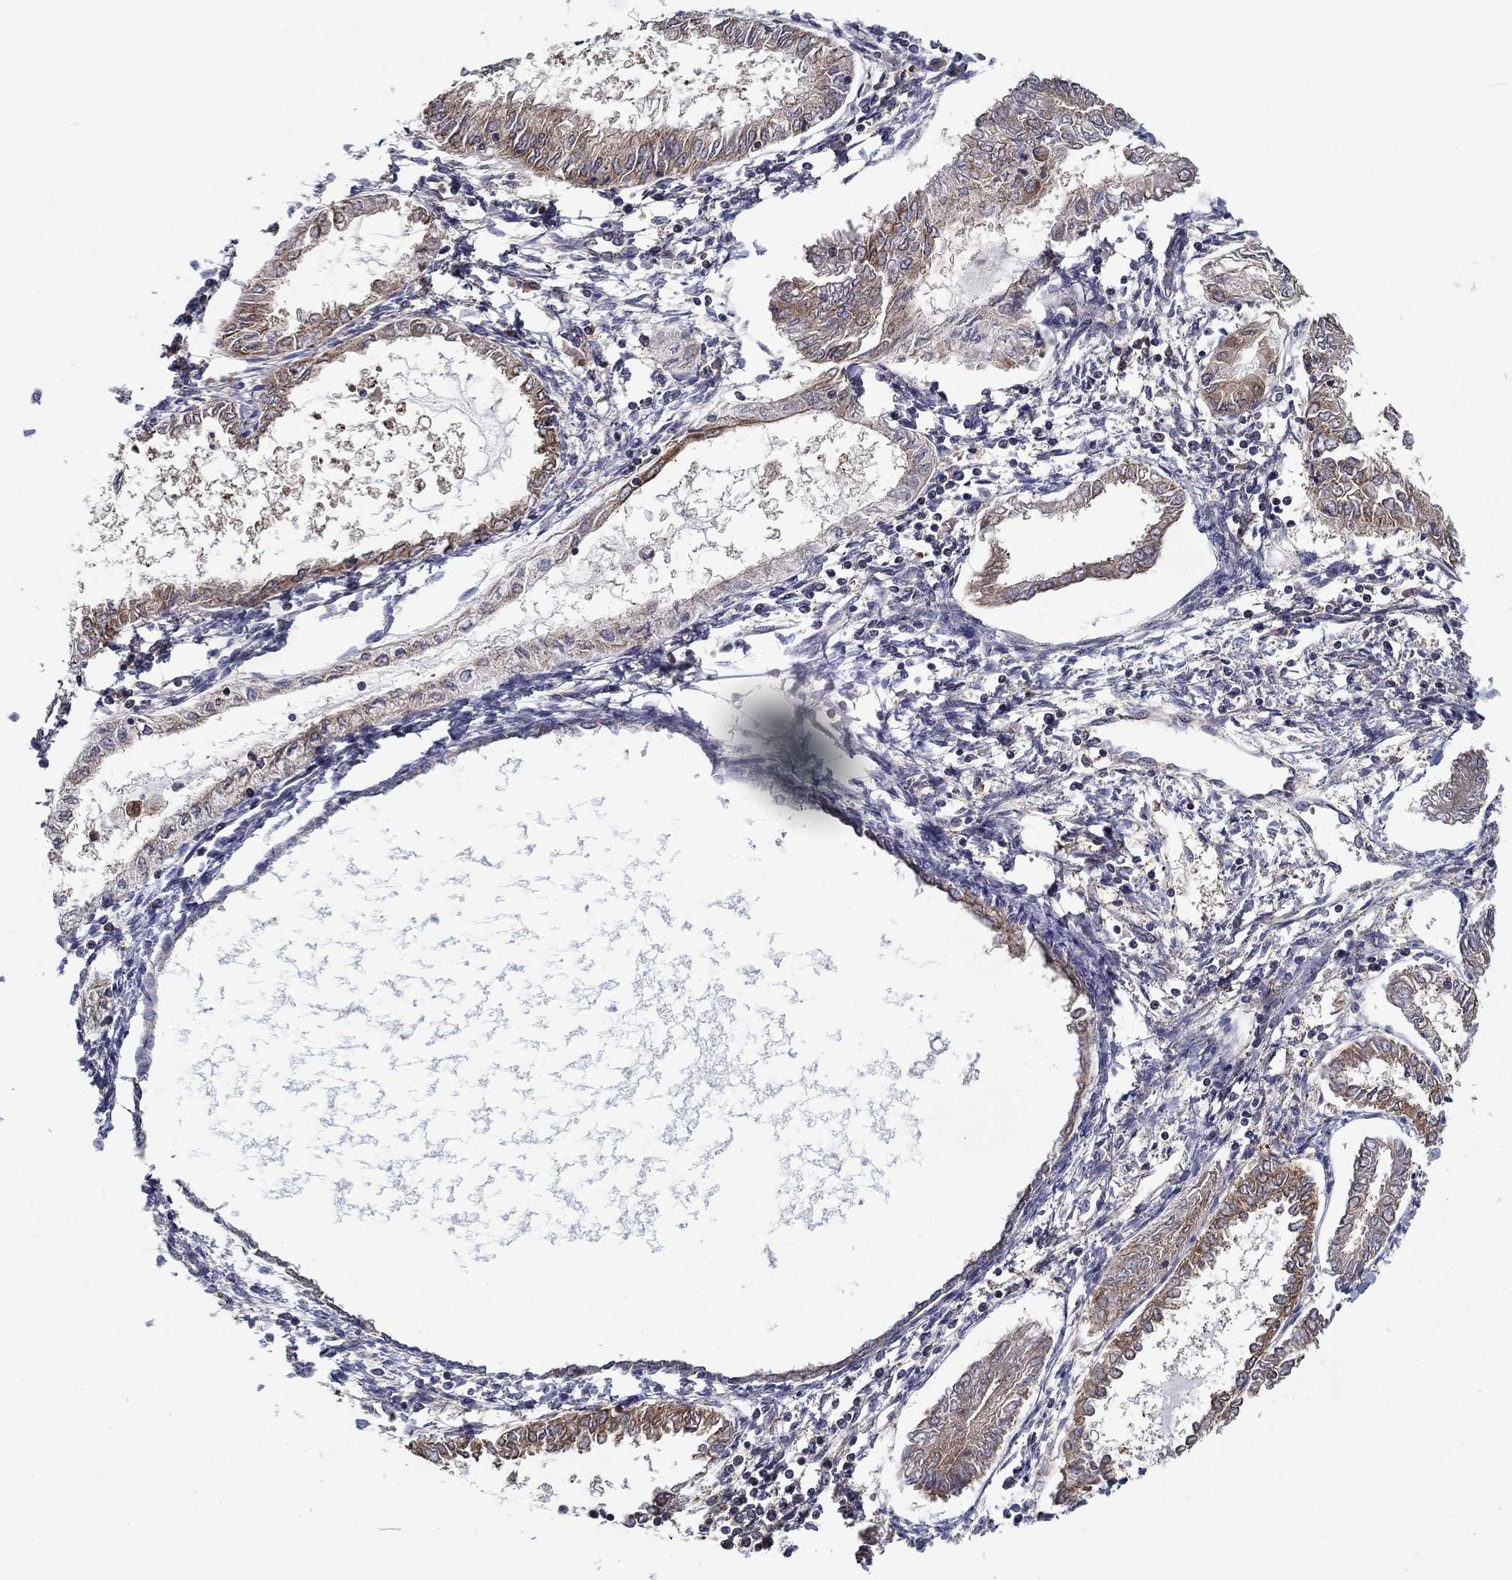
{"staining": {"intensity": "moderate", "quantity": "<25%", "location": "cytoplasmic/membranous"}, "tissue": "endometrial cancer", "cell_type": "Tumor cells", "image_type": "cancer", "snomed": [{"axis": "morphology", "description": "Adenocarcinoma, NOS"}, {"axis": "topography", "description": "Endometrium"}], "caption": "The immunohistochemical stain labels moderate cytoplasmic/membranous staining in tumor cells of endometrial adenocarcinoma tissue. Nuclei are stained in blue.", "gene": "ALDH4A1", "patient": {"sex": "female", "age": 68}}